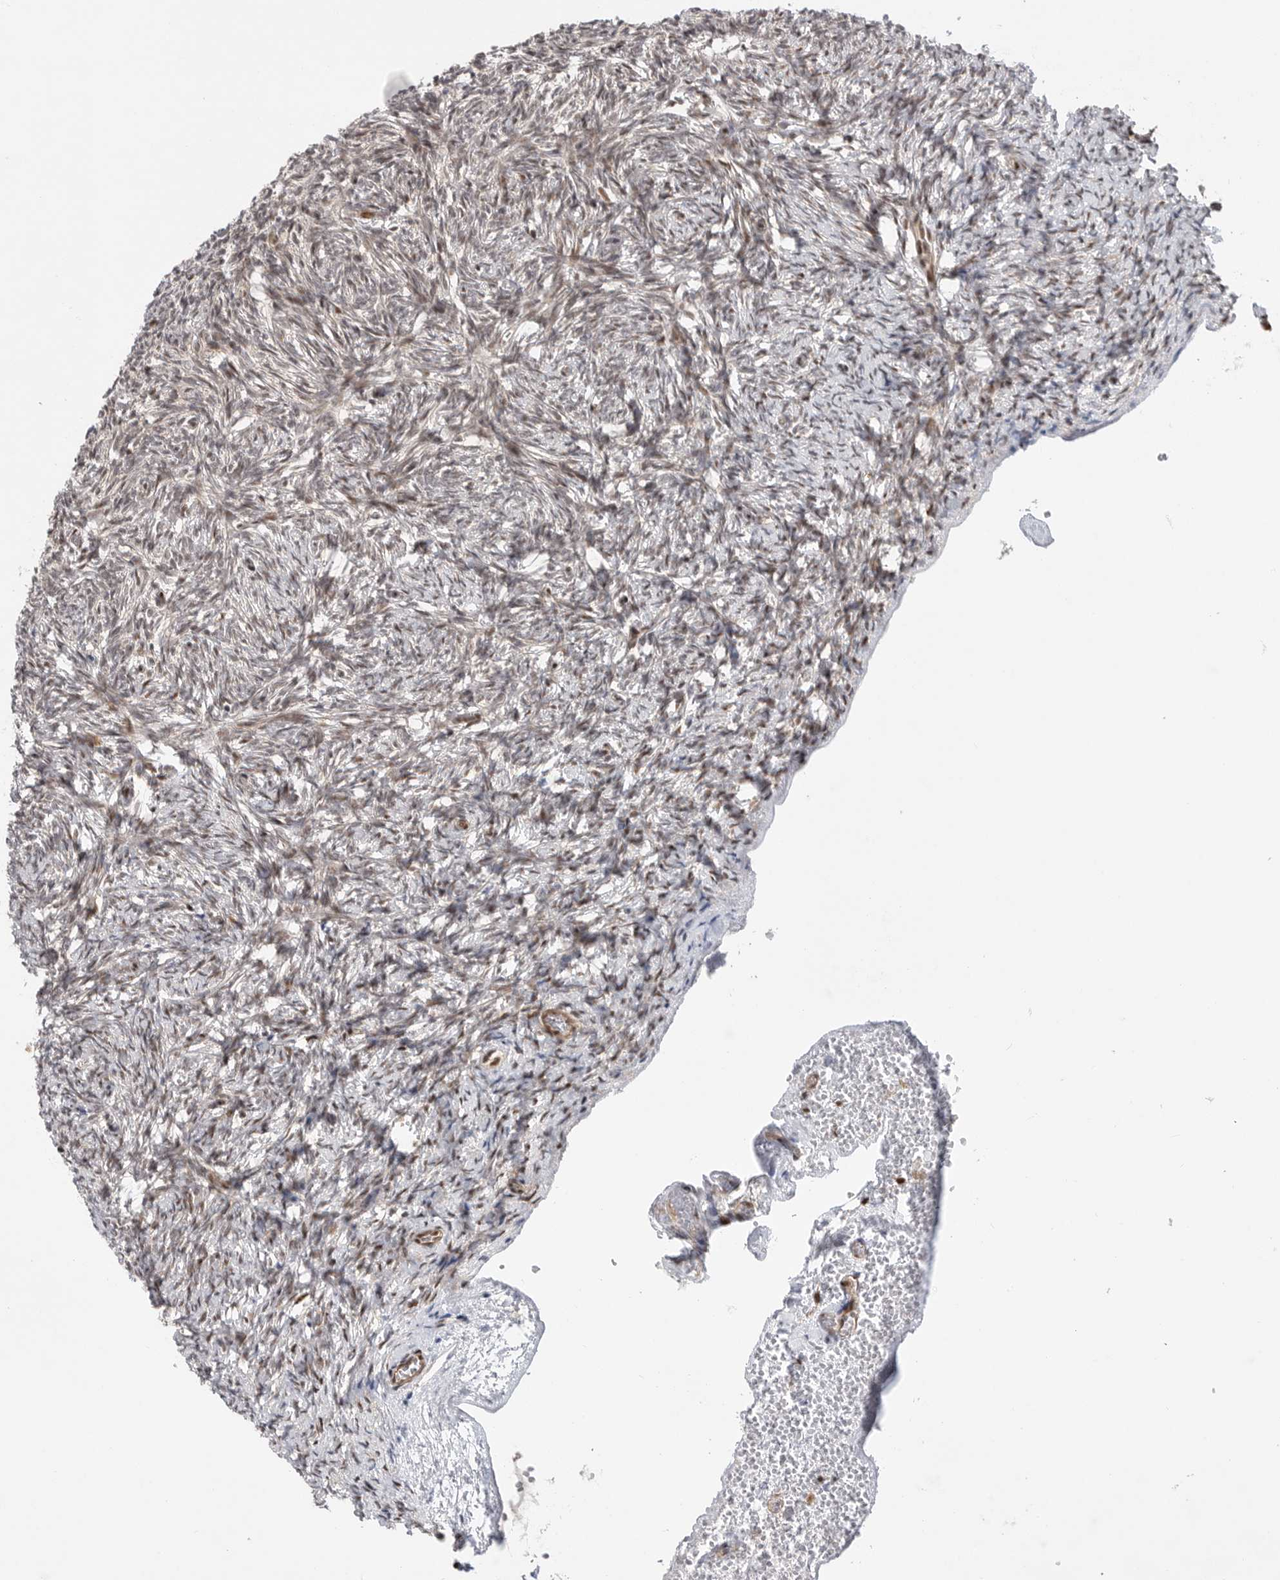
{"staining": {"intensity": "weak", "quantity": "25%-75%", "location": "nuclear"}, "tissue": "ovary", "cell_type": "Ovarian stroma cells", "image_type": "normal", "snomed": [{"axis": "morphology", "description": "Normal tissue, NOS"}, {"axis": "topography", "description": "Ovary"}], "caption": "Immunohistochemical staining of unremarkable human ovary exhibits weak nuclear protein staining in about 25%-75% of ovarian stroma cells.", "gene": "GPATCH2", "patient": {"sex": "female", "age": 34}}